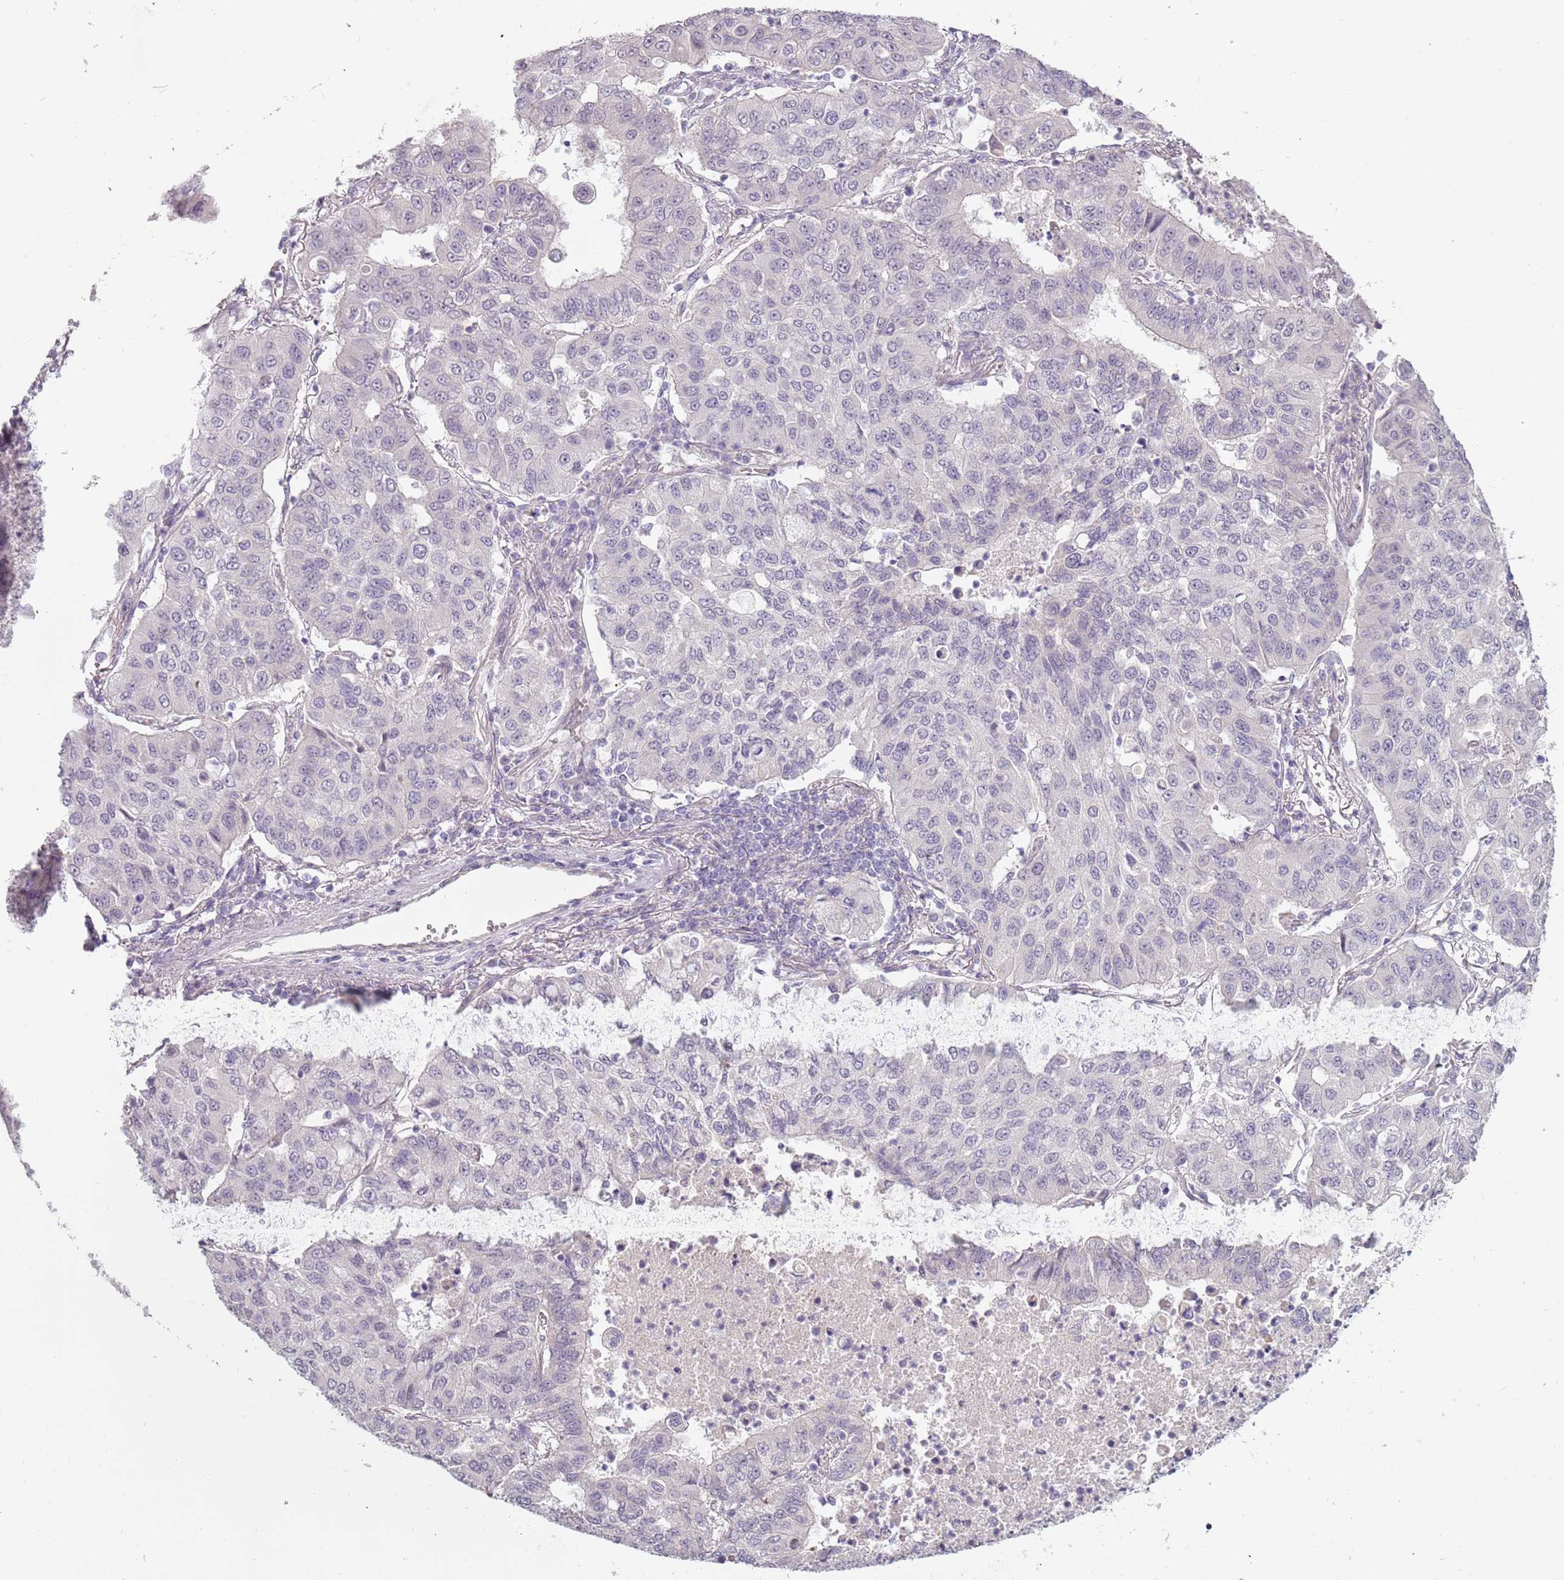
{"staining": {"intensity": "negative", "quantity": "none", "location": "none"}, "tissue": "lung cancer", "cell_type": "Tumor cells", "image_type": "cancer", "snomed": [{"axis": "morphology", "description": "Squamous cell carcinoma, NOS"}, {"axis": "topography", "description": "Lung"}], "caption": "Image shows no significant protein expression in tumor cells of squamous cell carcinoma (lung). Nuclei are stained in blue.", "gene": "RFX2", "patient": {"sex": "male", "age": 74}}